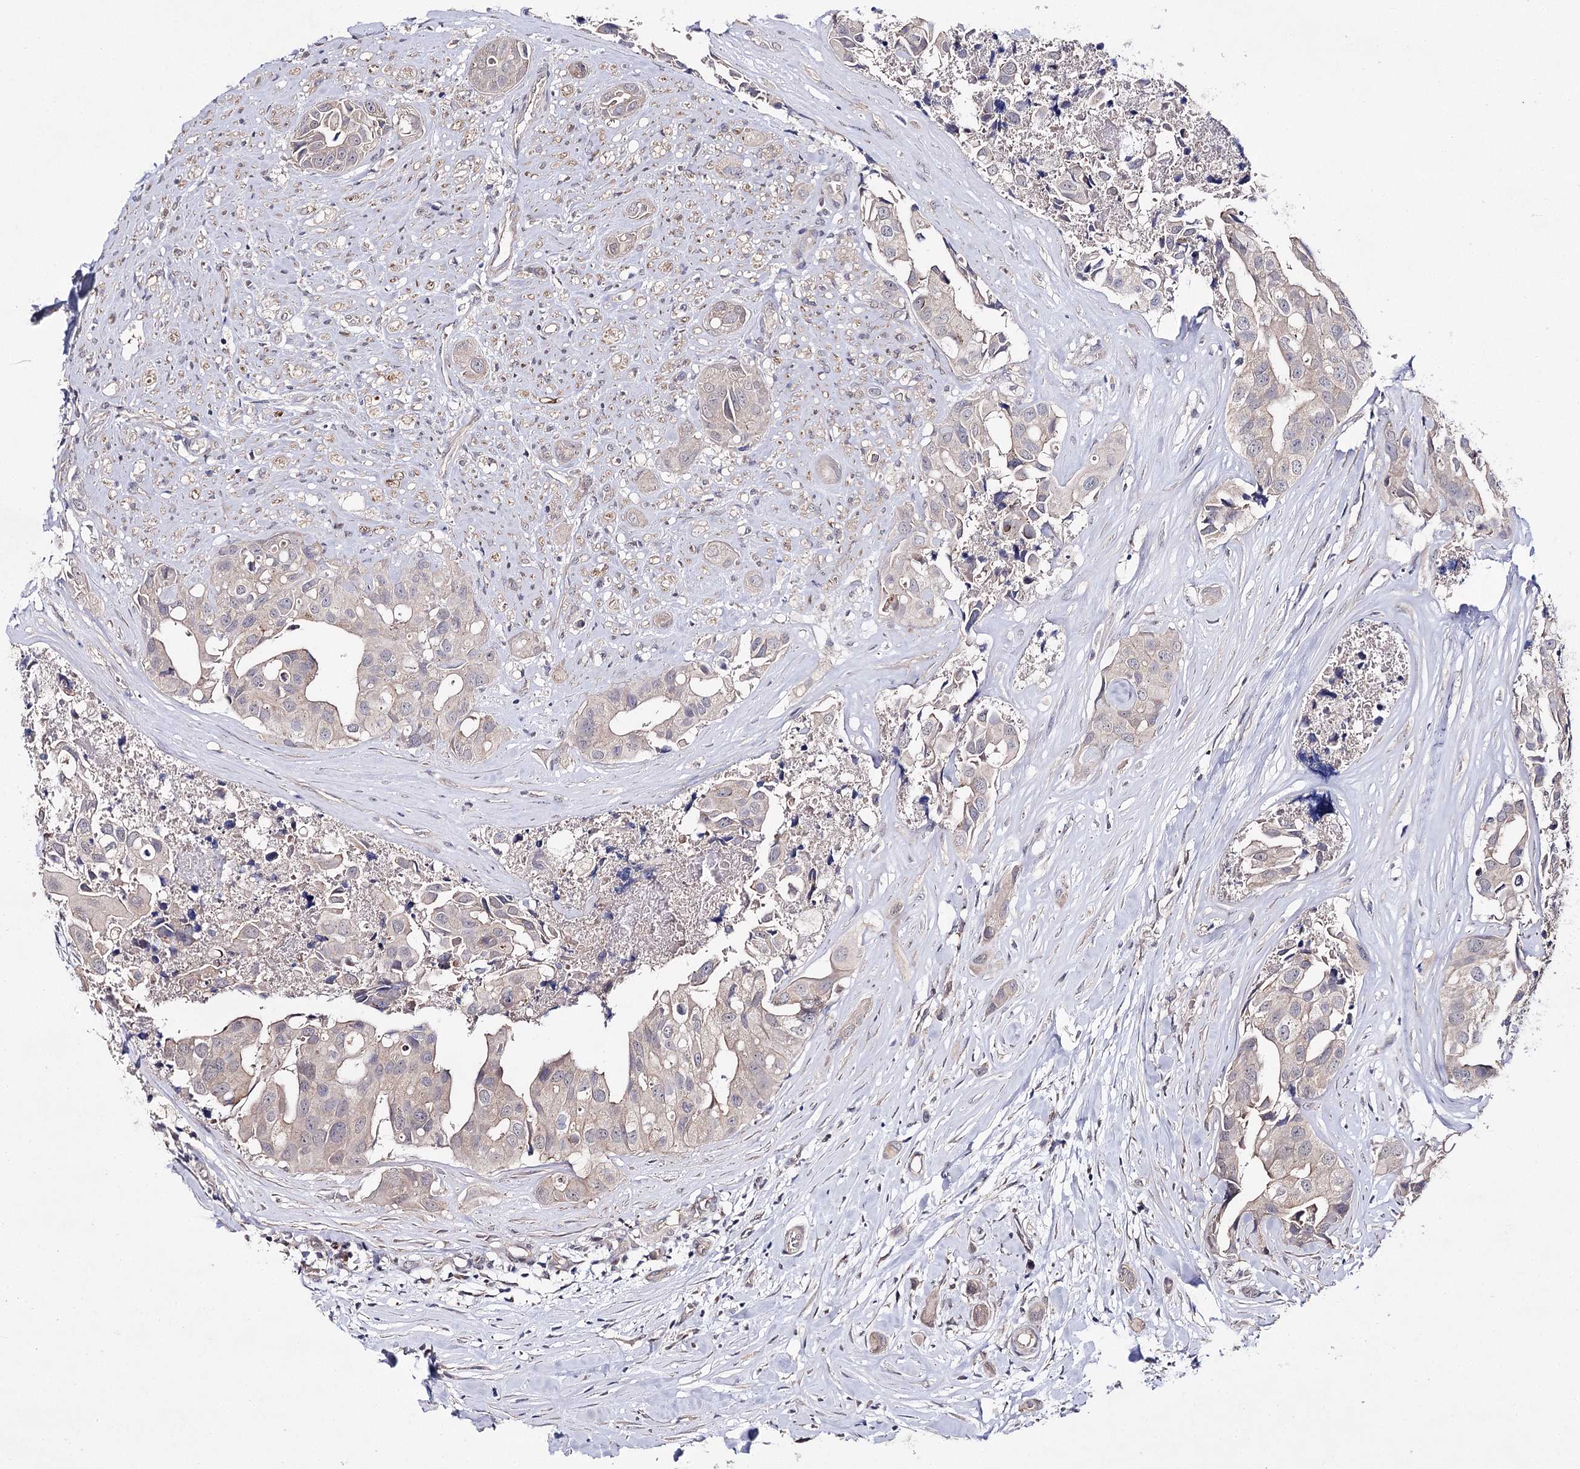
{"staining": {"intensity": "negative", "quantity": "none", "location": "none"}, "tissue": "head and neck cancer", "cell_type": "Tumor cells", "image_type": "cancer", "snomed": [{"axis": "morphology", "description": "Adenocarcinoma, NOS"}, {"axis": "morphology", "description": "Adenocarcinoma, metastatic, NOS"}, {"axis": "topography", "description": "Head-Neck"}], "caption": "An immunohistochemistry (IHC) micrograph of head and neck cancer (adenocarcinoma) is shown. There is no staining in tumor cells of head and neck cancer (adenocarcinoma).", "gene": "AURKC", "patient": {"sex": "male", "age": 75}}